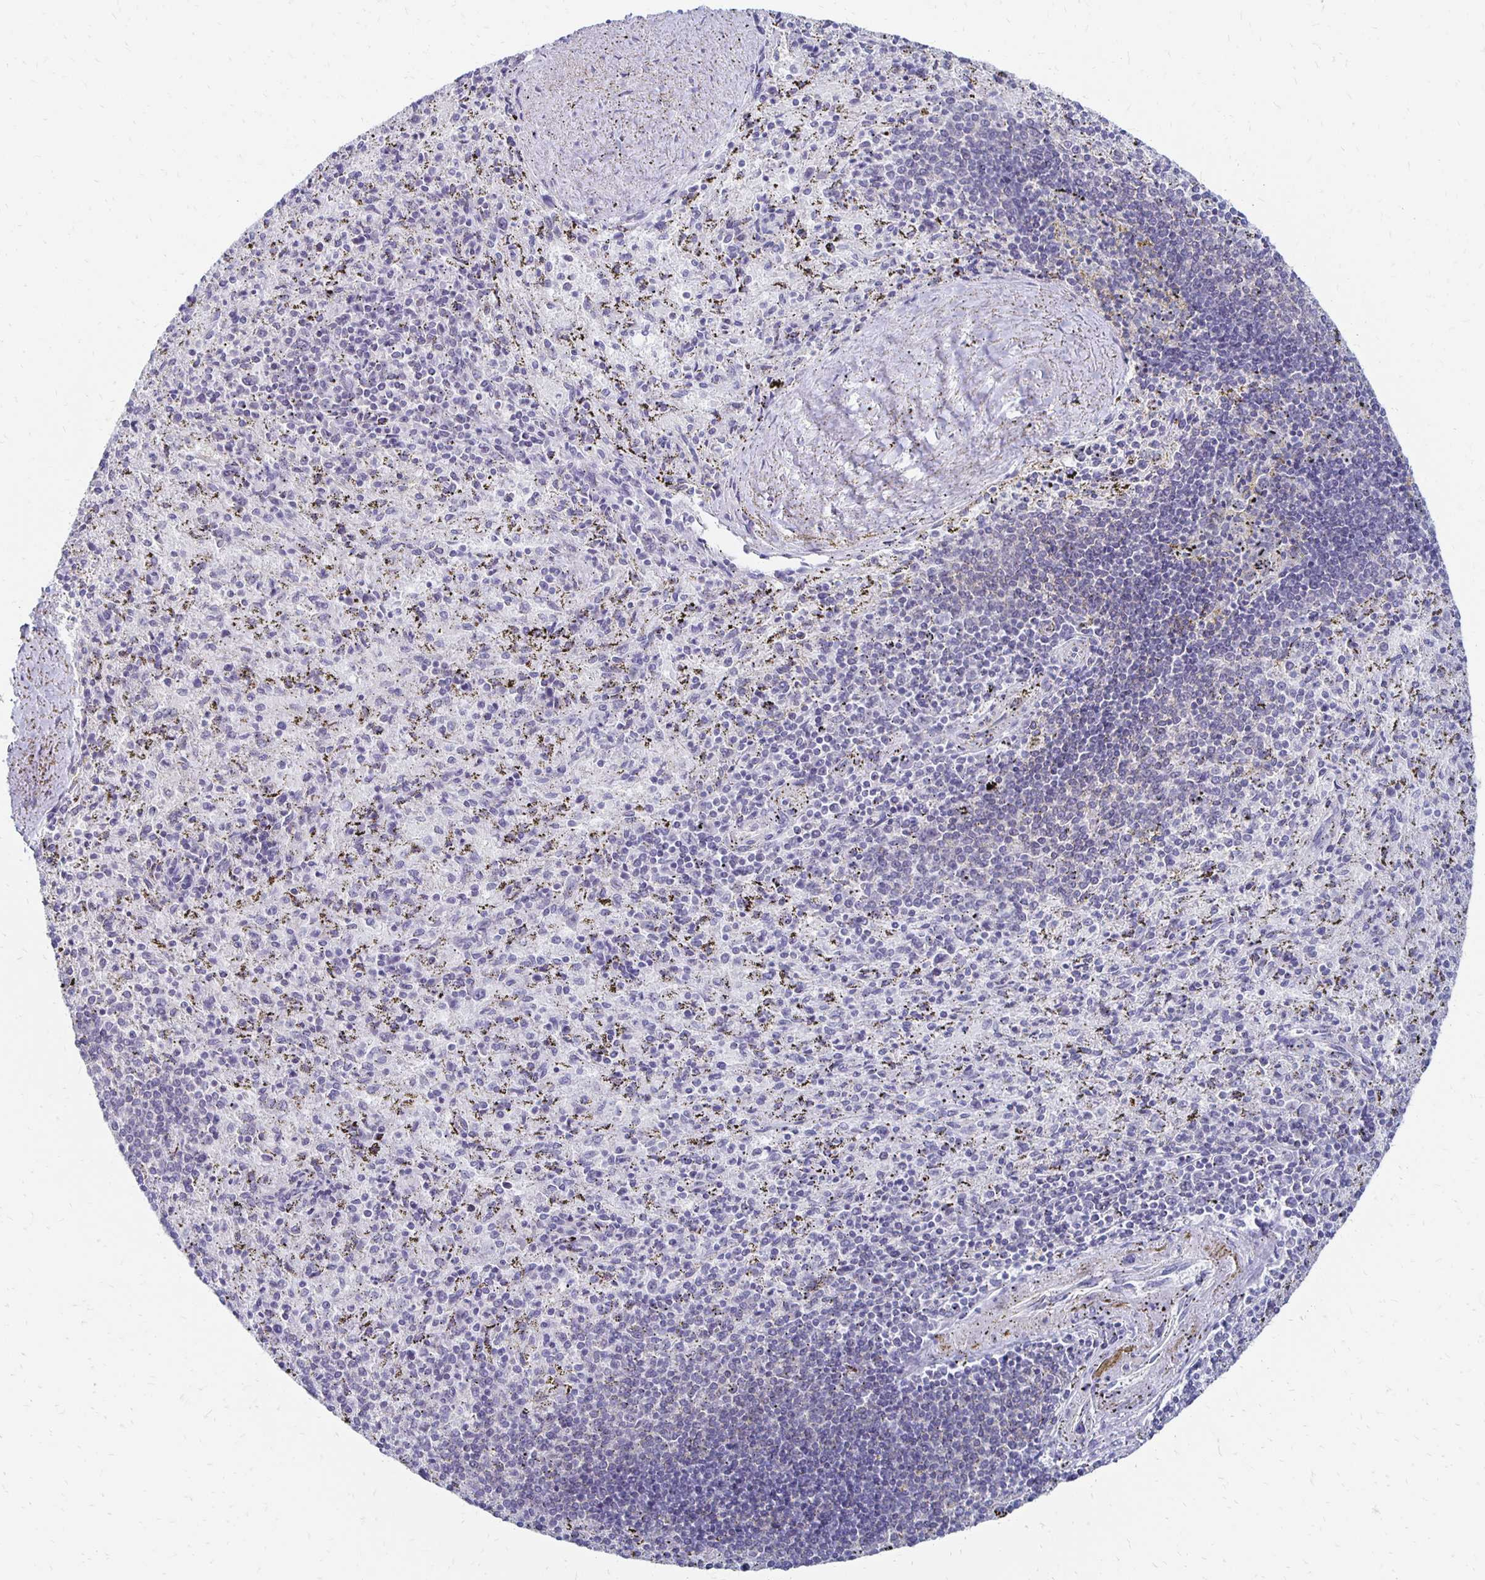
{"staining": {"intensity": "negative", "quantity": "none", "location": "none"}, "tissue": "spleen", "cell_type": "Cells in red pulp", "image_type": "normal", "snomed": [{"axis": "morphology", "description": "Normal tissue, NOS"}, {"axis": "topography", "description": "Spleen"}], "caption": "Normal spleen was stained to show a protein in brown. There is no significant positivity in cells in red pulp.", "gene": "SYT2", "patient": {"sex": "male", "age": 57}}